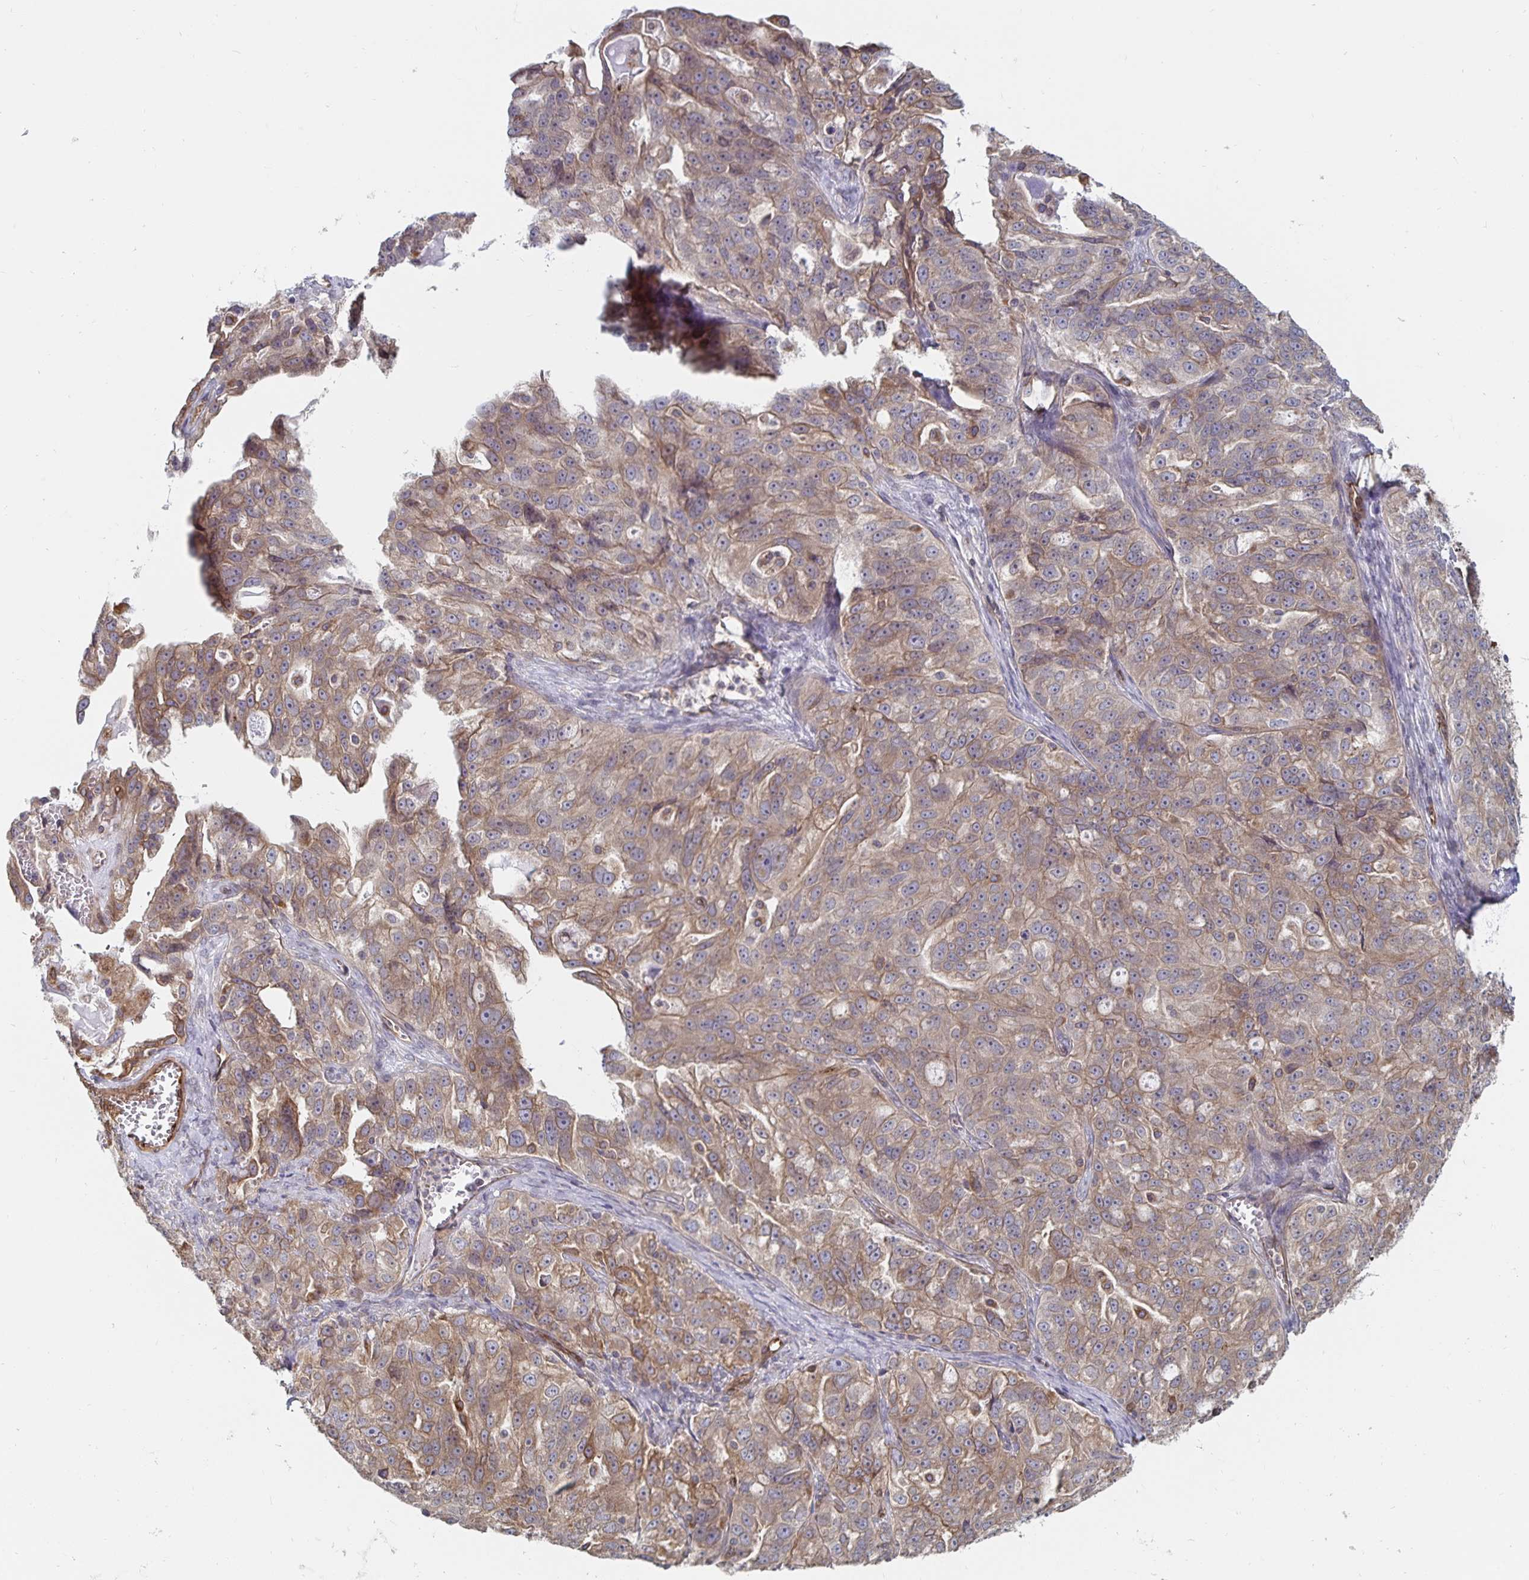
{"staining": {"intensity": "weak", "quantity": ">75%", "location": "cytoplasmic/membranous"}, "tissue": "ovarian cancer", "cell_type": "Tumor cells", "image_type": "cancer", "snomed": [{"axis": "morphology", "description": "Cystadenocarcinoma, serous, NOS"}, {"axis": "topography", "description": "Ovary"}], "caption": "Tumor cells exhibit low levels of weak cytoplasmic/membranous positivity in about >75% of cells in ovarian serous cystadenocarcinoma.", "gene": "BCAP29", "patient": {"sex": "female", "age": 51}}